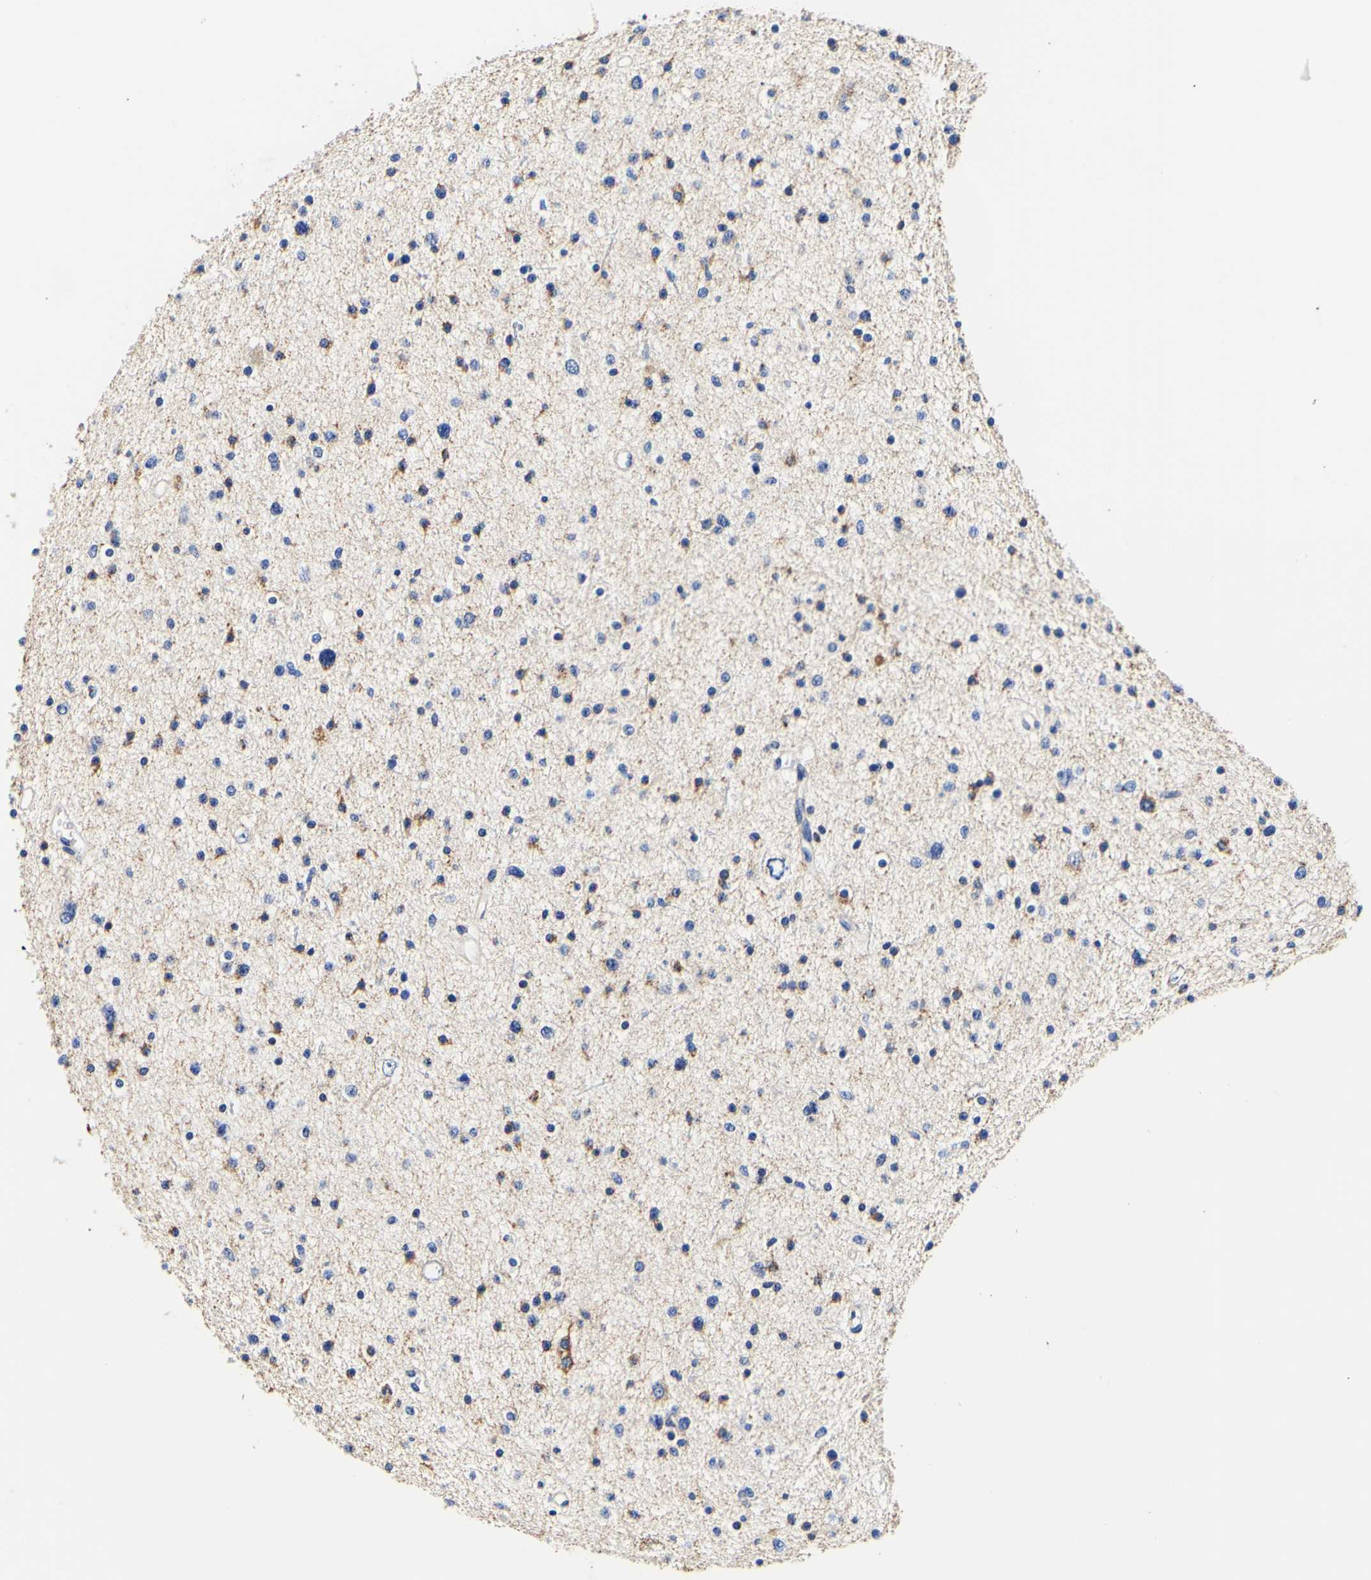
{"staining": {"intensity": "moderate", "quantity": "25%-75%", "location": "cytoplasmic/membranous"}, "tissue": "glioma", "cell_type": "Tumor cells", "image_type": "cancer", "snomed": [{"axis": "morphology", "description": "Glioma, malignant, Low grade"}, {"axis": "topography", "description": "Brain"}], "caption": "Human malignant glioma (low-grade) stained with a brown dye shows moderate cytoplasmic/membranous positive staining in approximately 25%-75% of tumor cells.", "gene": "CAMK4", "patient": {"sex": "female", "age": 37}}